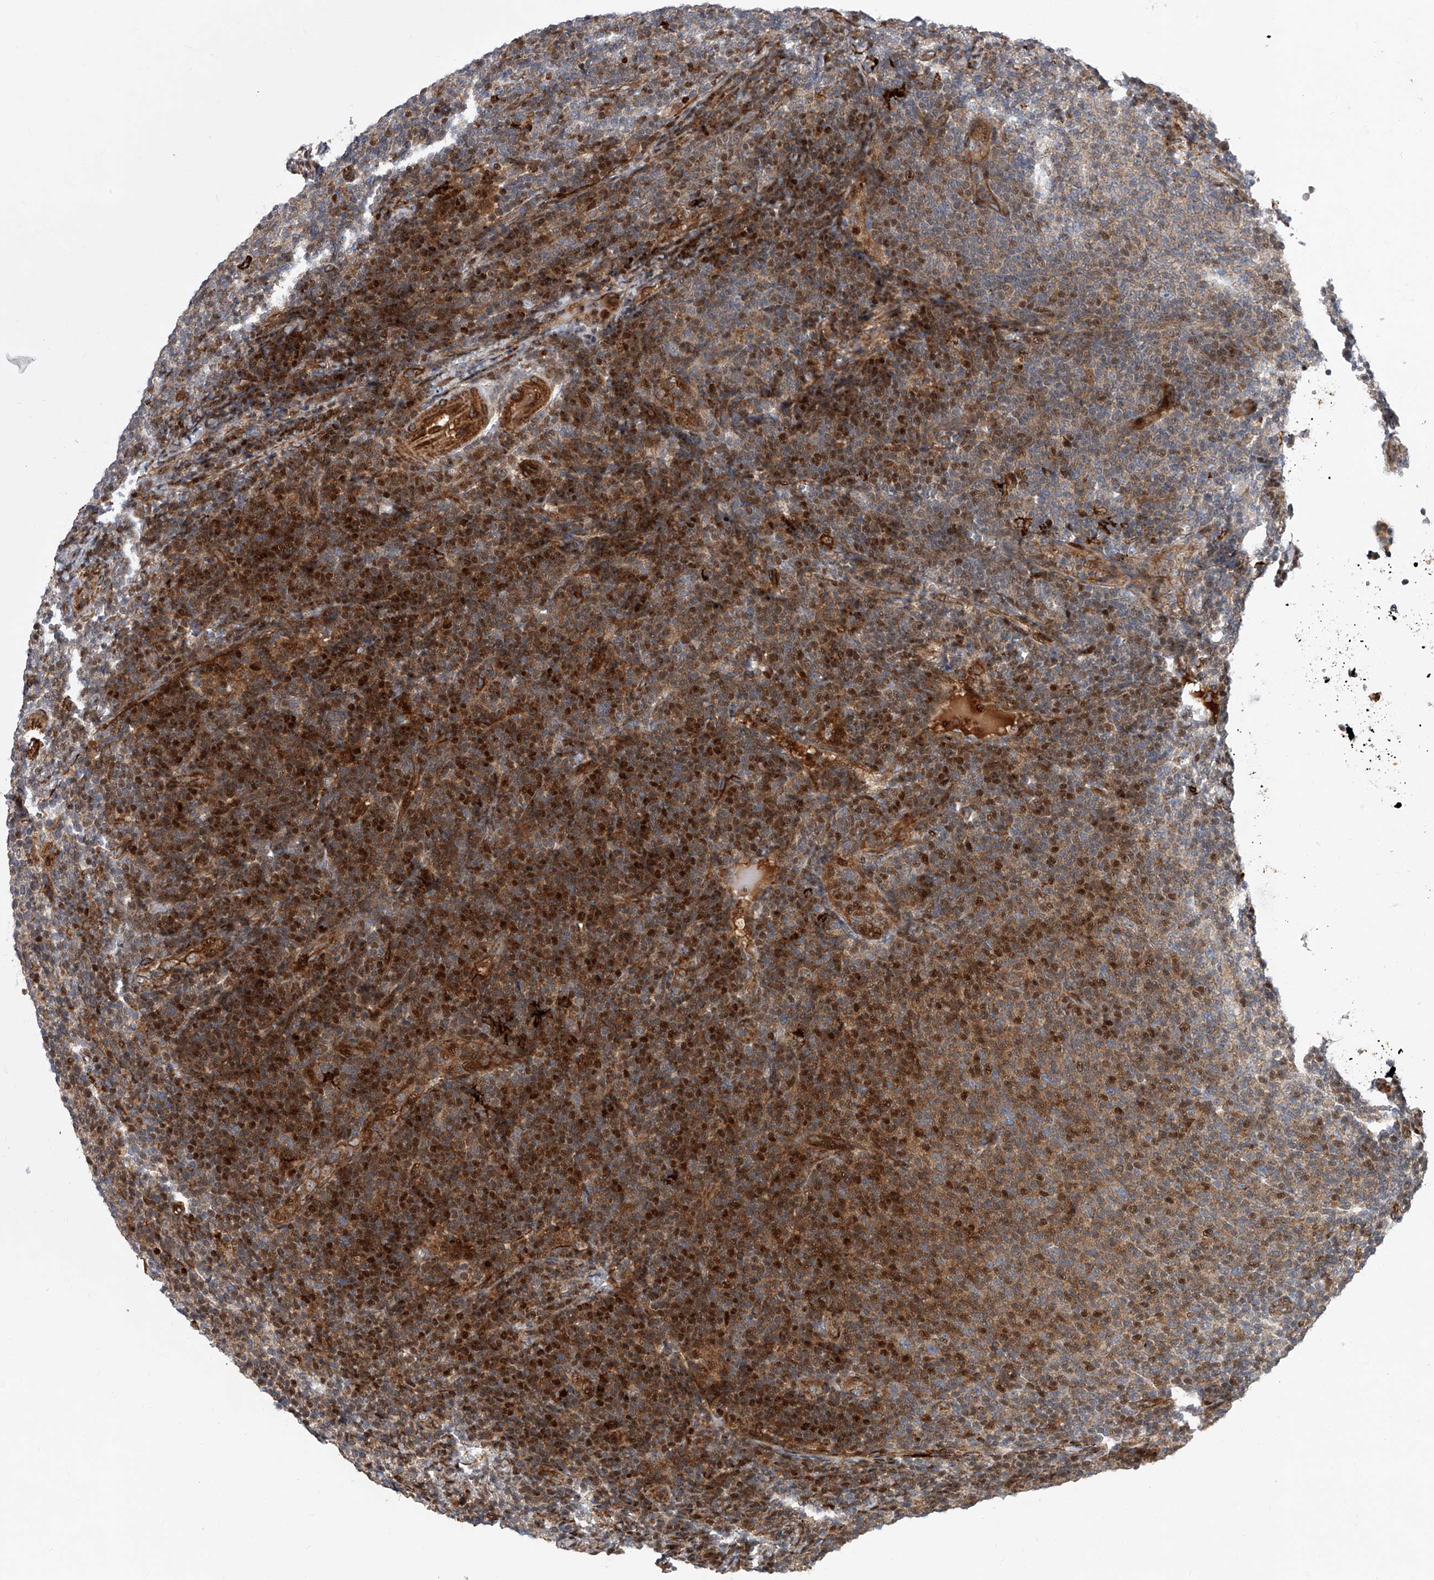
{"staining": {"intensity": "moderate", "quantity": ">75%", "location": "cytoplasmic/membranous,nuclear"}, "tissue": "lymphoma", "cell_type": "Tumor cells", "image_type": "cancer", "snomed": [{"axis": "morphology", "description": "Malignant lymphoma, non-Hodgkin's type, Low grade"}, {"axis": "topography", "description": "Lymph node"}], "caption": "Immunohistochemical staining of human malignant lymphoma, non-Hodgkin's type (low-grade) demonstrates medium levels of moderate cytoplasmic/membranous and nuclear protein staining in approximately >75% of tumor cells. Nuclei are stained in blue.", "gene": "PDSS2", "patient": {"sex": "male", "age": 66}}